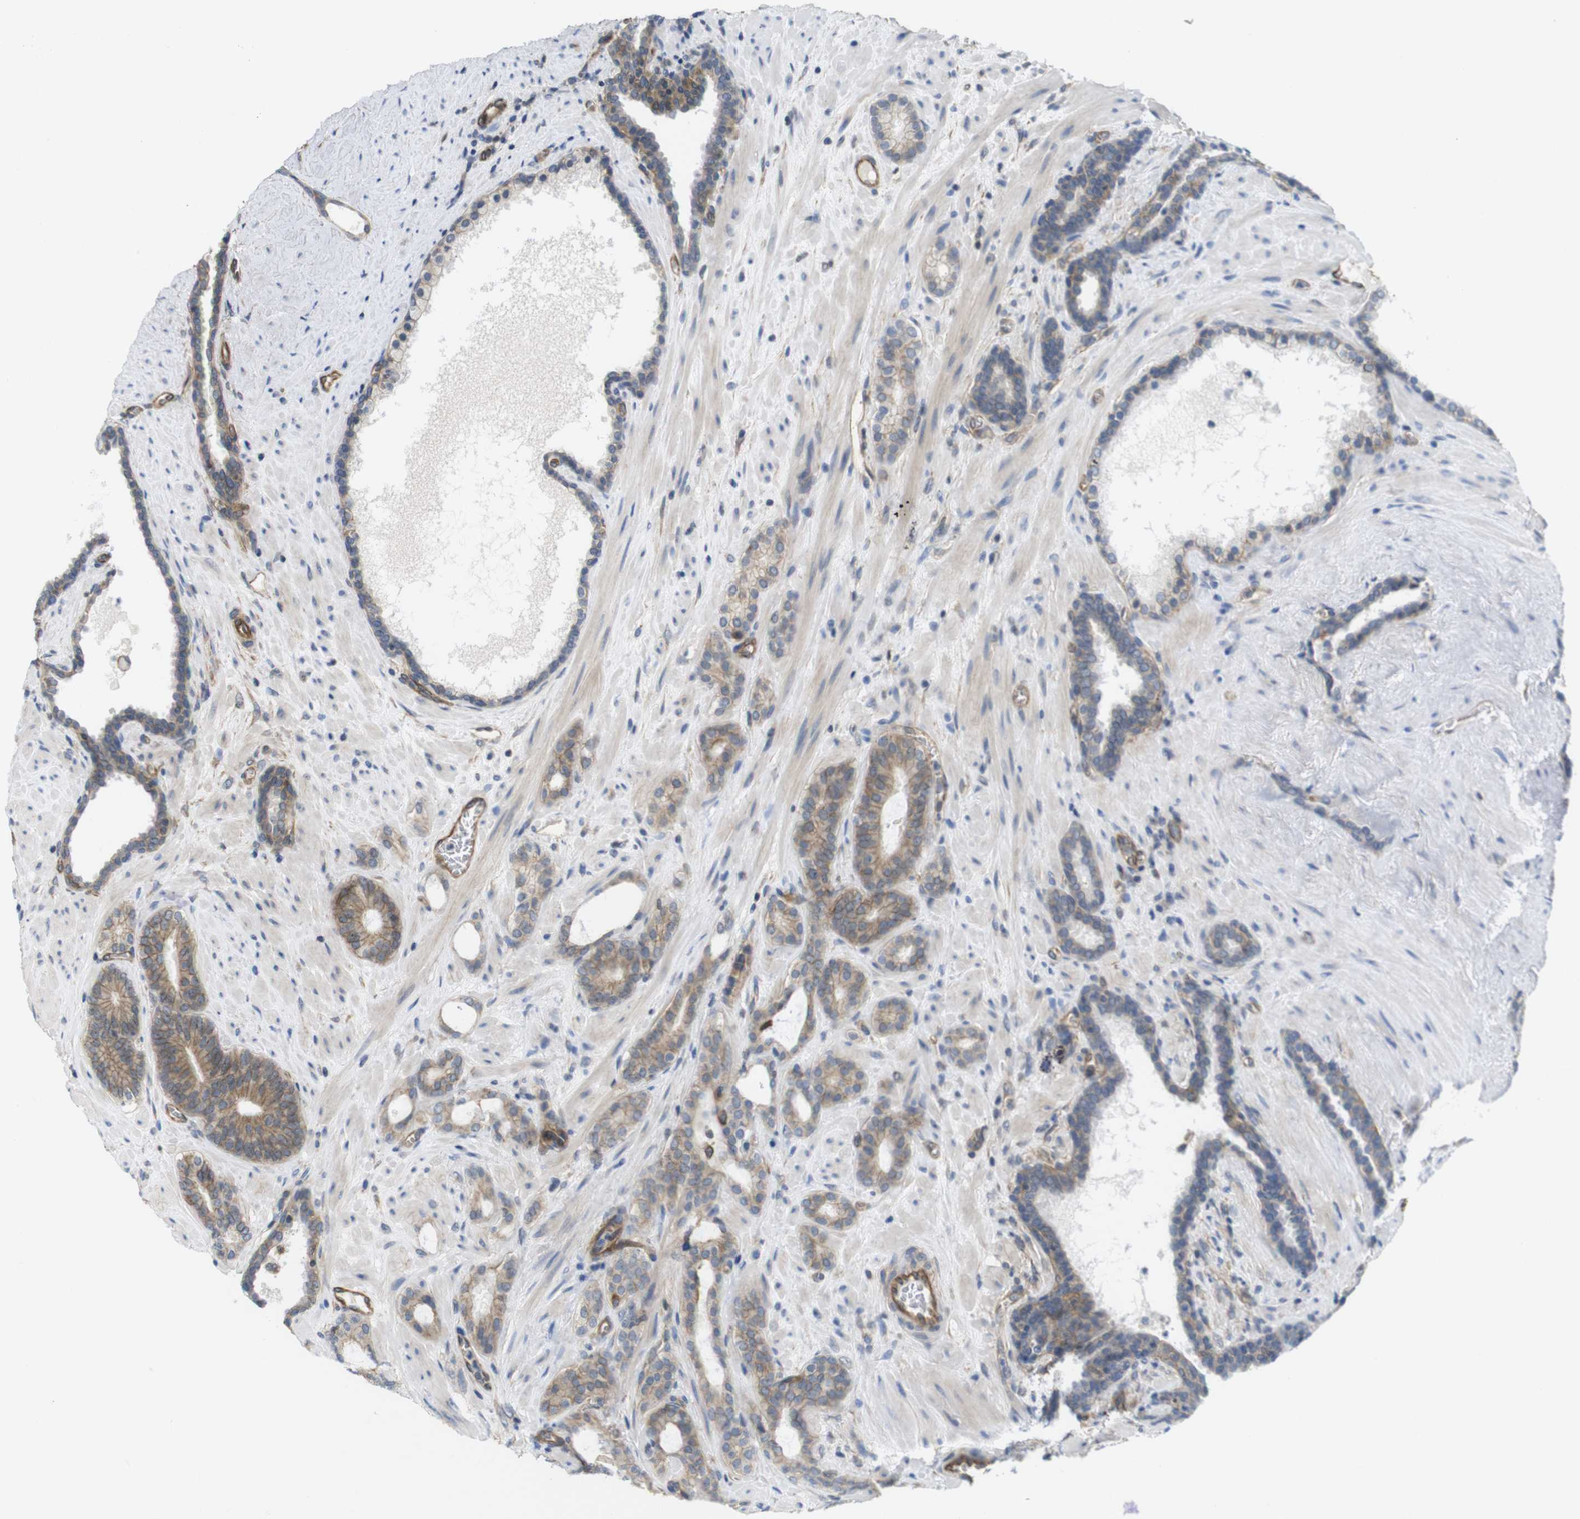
{"staining": {"intensity": "moderate", "quantity": ">75%", "location": "cytoplasmic/membranous"}, "tissue": "prostate cancer", "cell_type": "Tumor cells", "image_type": "cancer", "snomed": [{"axis": "morphology", "description": "Adenocarcinoma, Low grade"}, {"axis": "topography", "description": "Prostate"}], "caption": "A brown stain shows moderate cytoplasmic/membranous staining of a protein in adenocarcinoma (low-grade) (prostate) tumor cells. (brown staining indicates protein expression, while blue staining denotes nuclei).", "gene": "ZDHHC5", "patient": {"sex": "male", "age": 63}}